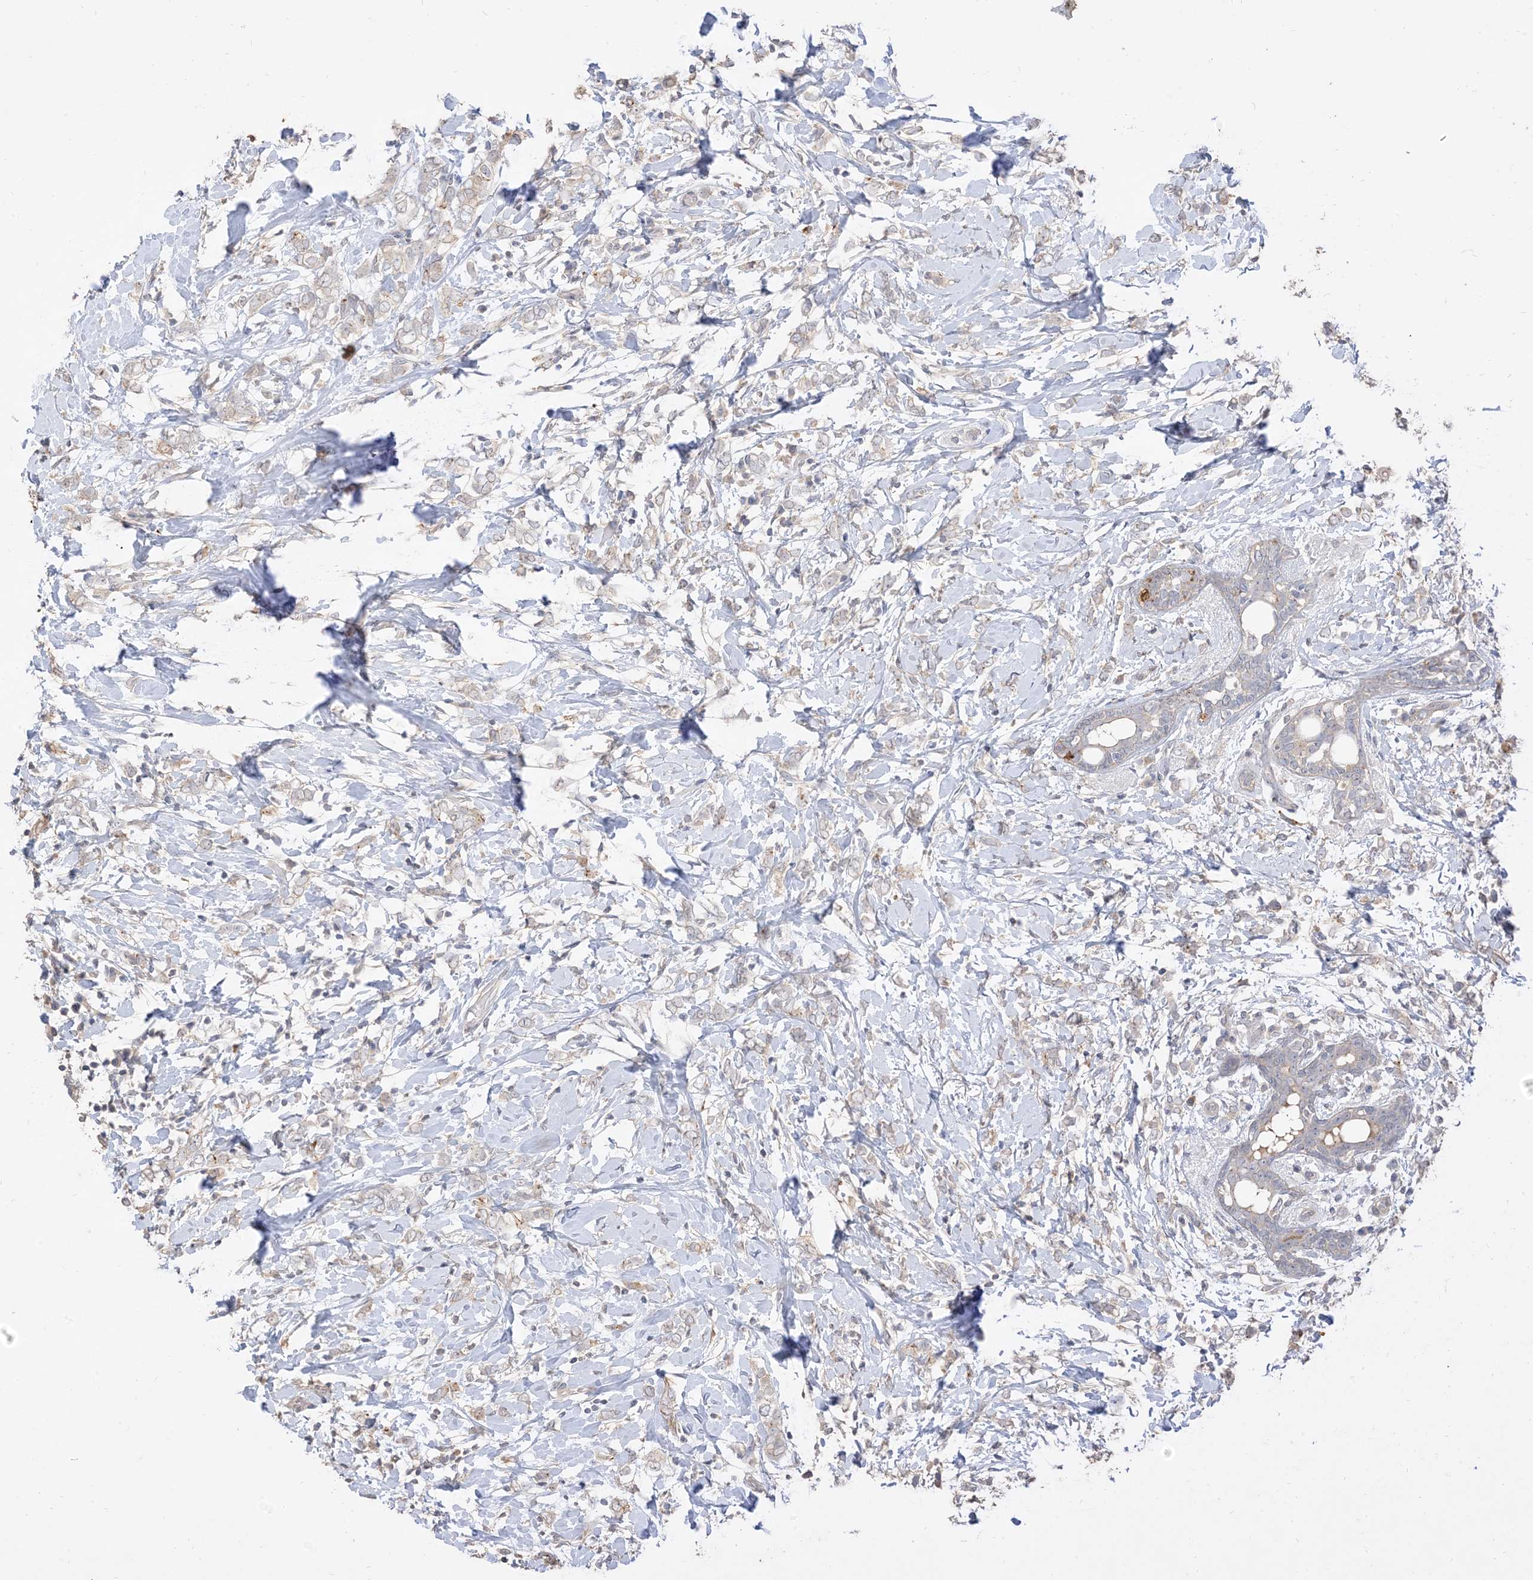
{"staining": {"intensity": "weak", "quantity": "<25%", "location": "cytoplasmic/membranous"}, "tissue": "breast cancer", "cell_type": "Tumor cells", "image_type": "cancer", "snomed": [{"axis": "morphology", "description": "Normal tissue, NOS"}, {"axis": "morphology", "description": "Lobular carcinoma"}, {"axis": "topography", "description": "Breast"}], "caption": "An image of breast cancer (lobular carcinoma) stained for a protein exhibits no brown staining in tumor cells.", "gene": "RNF175", "patient": {"sex": "female", "age": 47}}